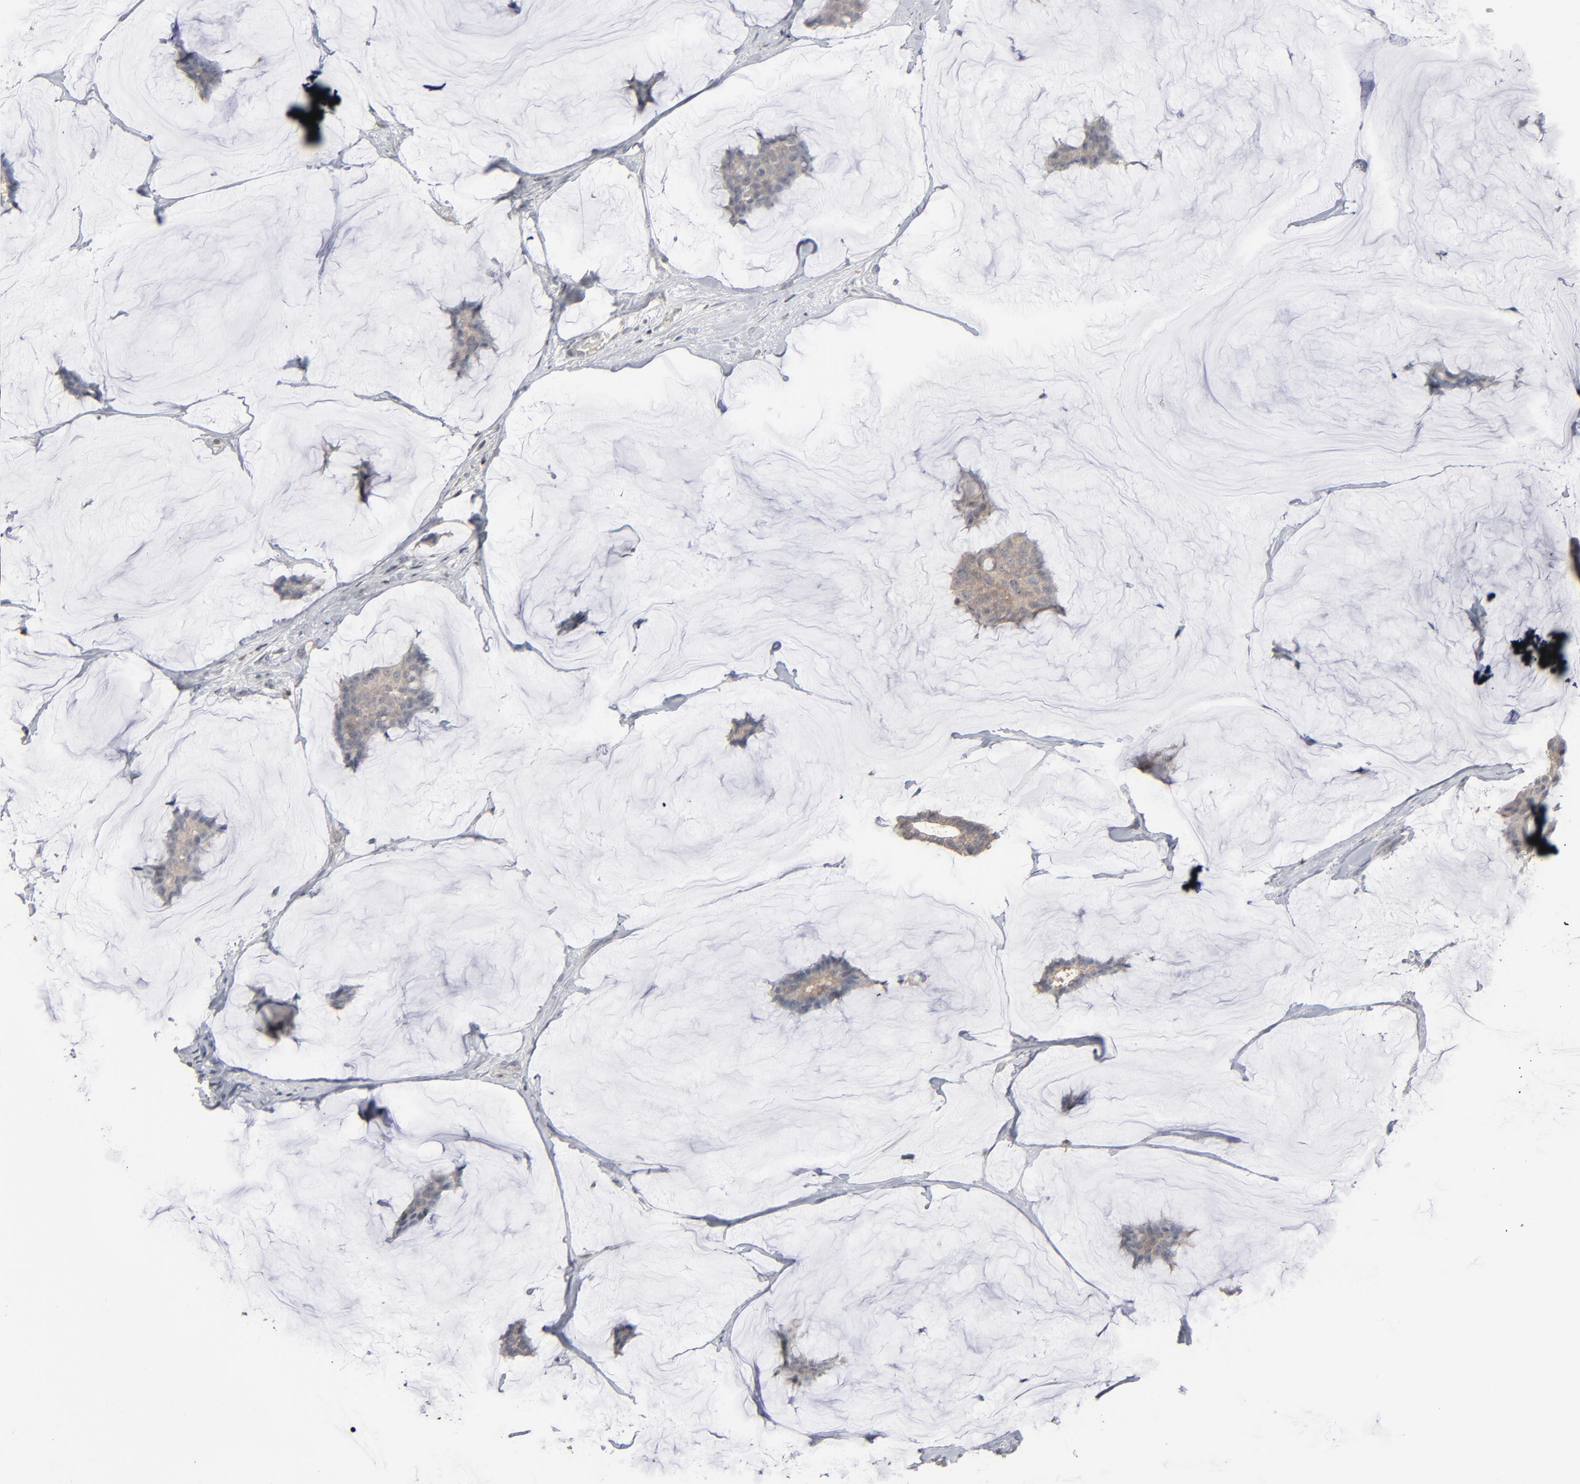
{"staining": {"intensity": "weak", "quantity": ">75%", "location": "cytoplasmic/membranous"}, "tissue": "breast cancer", "cell_type": "Tumor cells", "image_type": "cancer", "snomed": [{"axis": "morphology", "description": "Duct carcinoma"}, {"axis": "topography", "description": "Breast"}], "caption": "IHC staining of invasive ductal carcinoma (breast), which exhibits low levels of weak cytoplasmic/membranous positivity in approximately >75% of tumor cells indicating weak cytoplasmic/membranous protein positivity. The staining was performed using DAB (3,3'-diaminobenzidine) (brown) for protein detection and nuclei were counterstained in hematoxylin (blue).", "gene": "STAT4", "patient": {"sex": "female", "age": 93}}